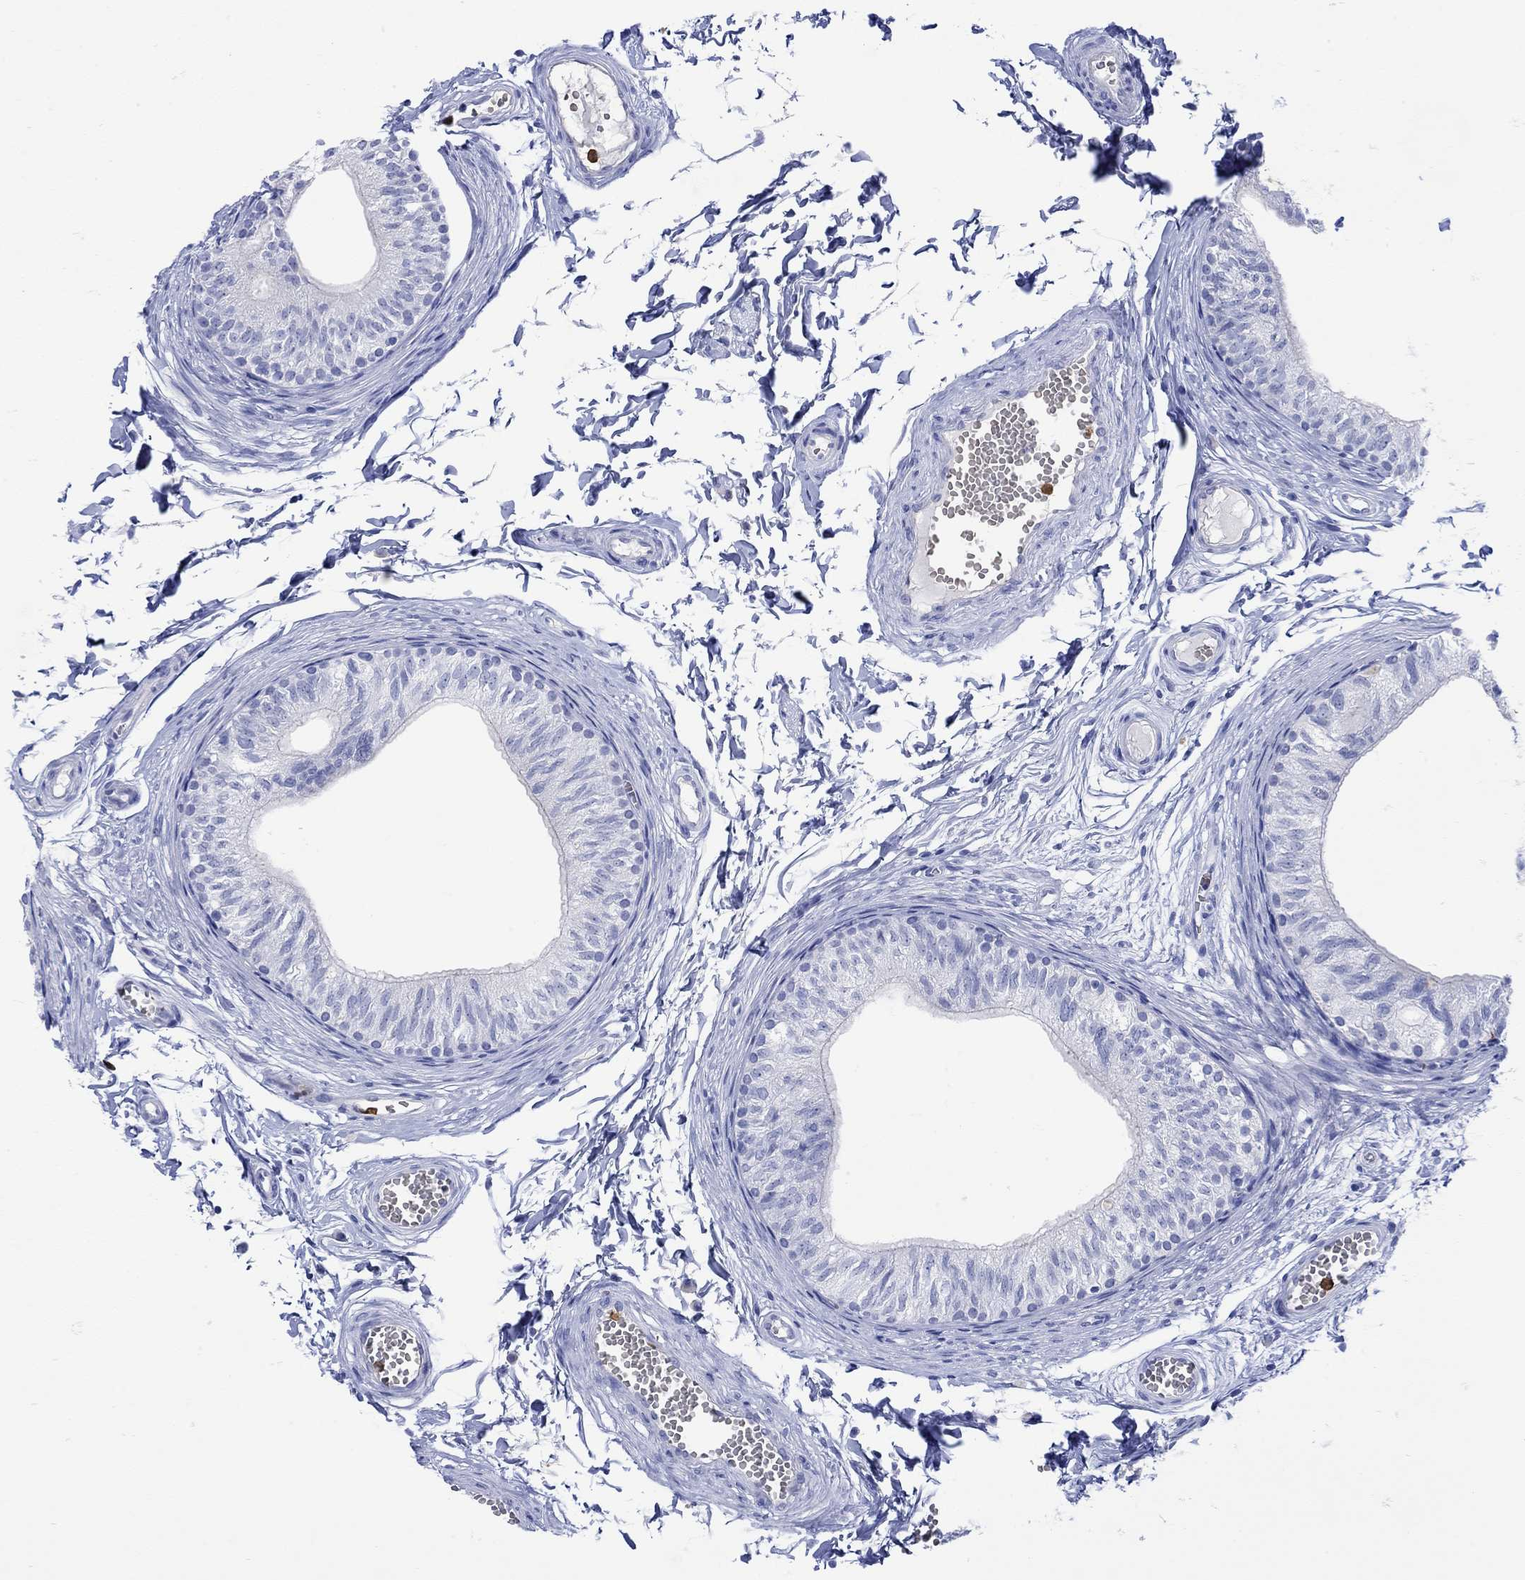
{"staining": {"intensity": "negative", "quantity": "none", "location": "none"}, "tissue": "epididymis", "cell_type": "Glandular cells", "image_type": "normal", "snomed": [{"axis": "morphology", "description": "Normal tissue, NOS"}, {"axis": "topography", "description": "Epididymis"}], "caption": "Glandular cells show no significant staining in benign epididymis. (Brightfield microscopy of DAB immunohistochemistry (IHC) at high magnification).", "gene": "LINGO3", "patient": {"sex": "male", "age": 22}}